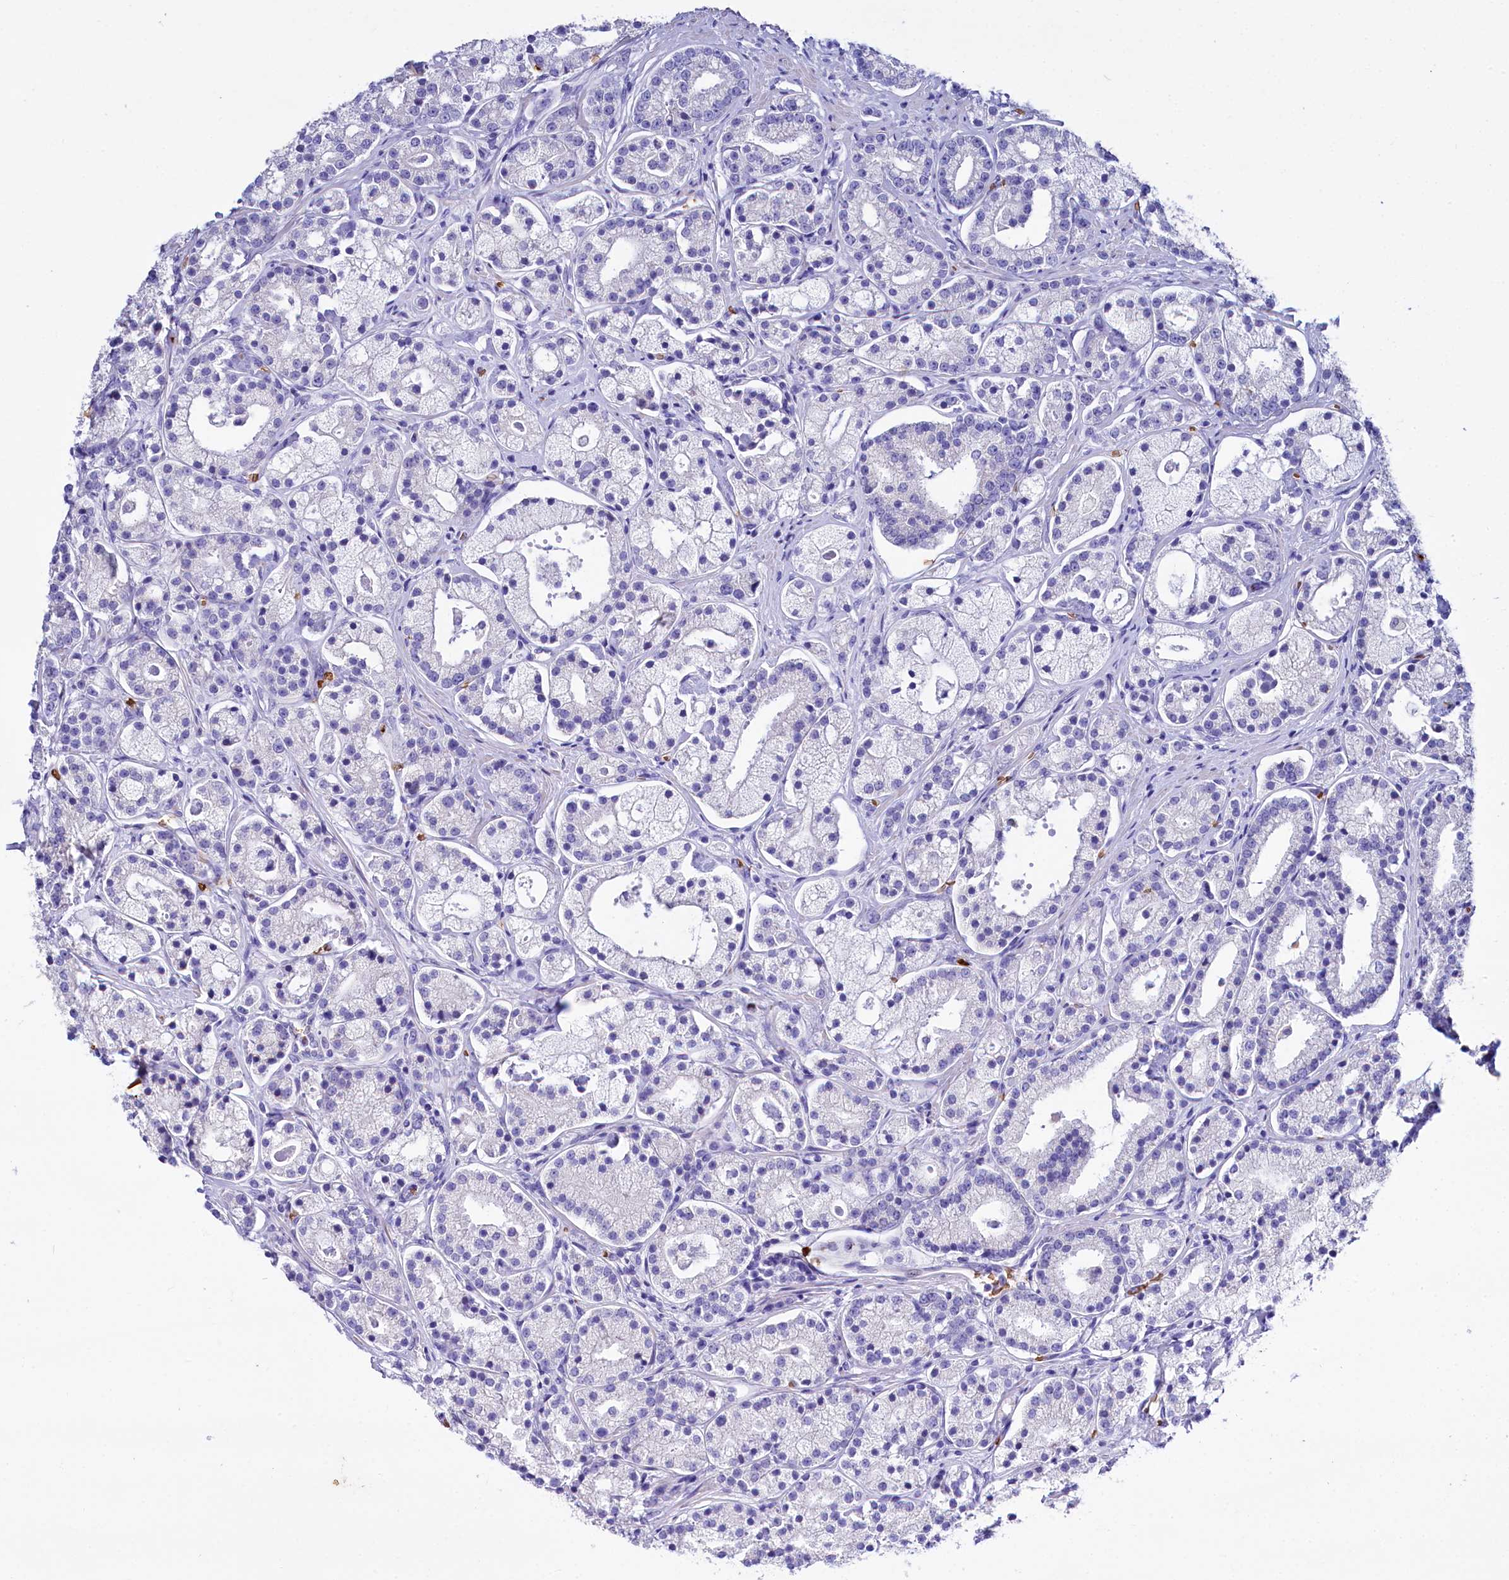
{"staining": {"intensity": "negative", "quantity": "none", "location": "none"}, "tissue": "prostate cancer", "cell_type": "Tumor cells", "image_type": "cancer", "snomed": [{"axis": "morphology", "description": "Adenocarcinoma, High grade"}, {"axis": "topography", "description": "Prostate"}], "caption": "A micrograph of human prostate cancer (high-grade adenocarcinoma) is negative for staining in tumor cells.", "gene": "RPUSD3", "patient": {"sex": "male", "age": 69}}